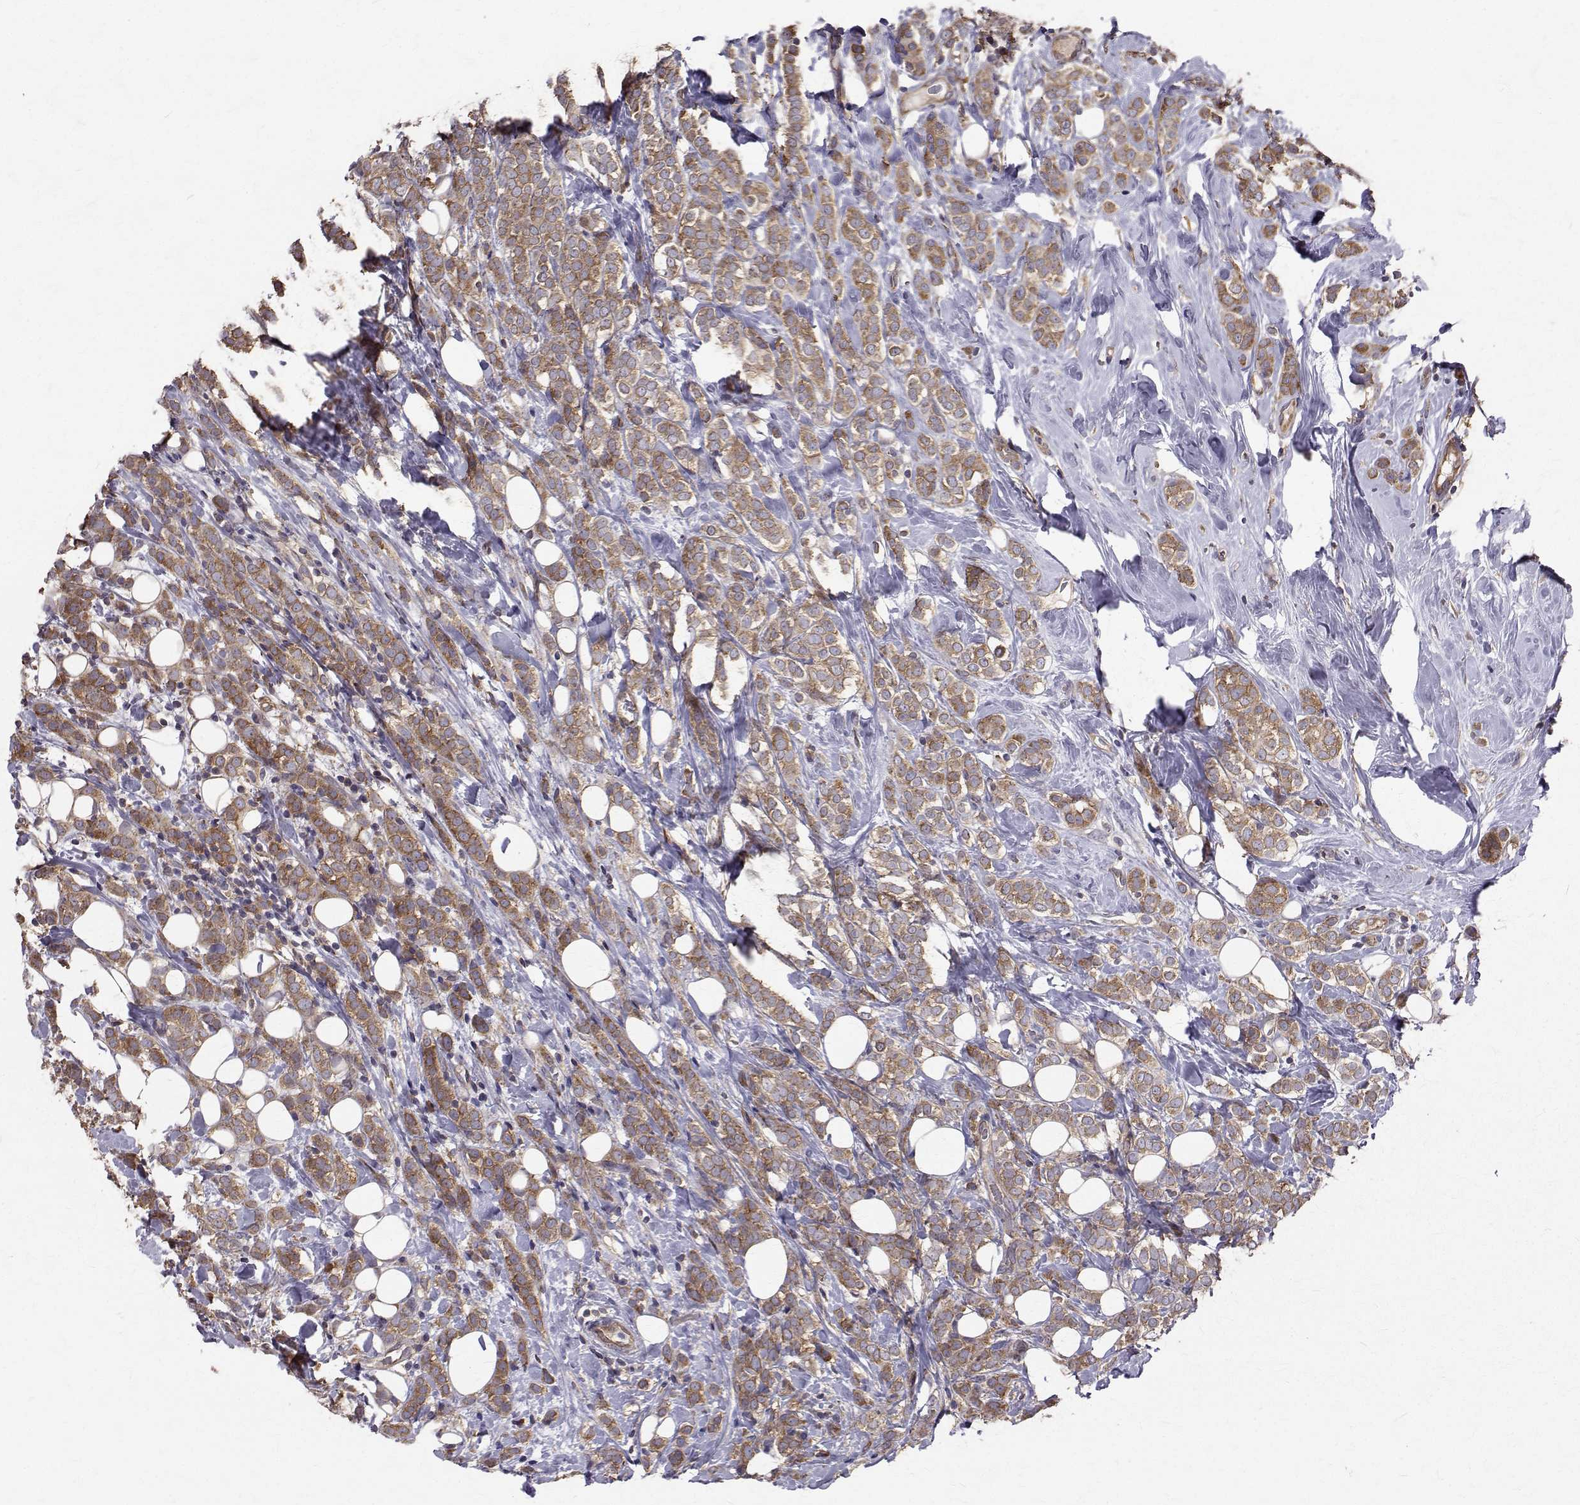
{"staining": {"intensity": "moderate", "quantity": ">75%", "location": "cytoplasmic/membranous"}, "tissue": "breast cancer", "cell_type": "Tumor cells", "image_type": "cancer", "snomed": [{"axis": "morphology", "description": "Lobular carcinoma"}, {"axis": "topography", "description": "Breast"}], "caption": "Protein staining by immunohistochemistry demonstrates moderate cytoplasmic/membranous expression in approximately >75% of tumor cells in breast cancer.", "gene": "FARSB", "patient": {"sex": "female", "age": 49}}